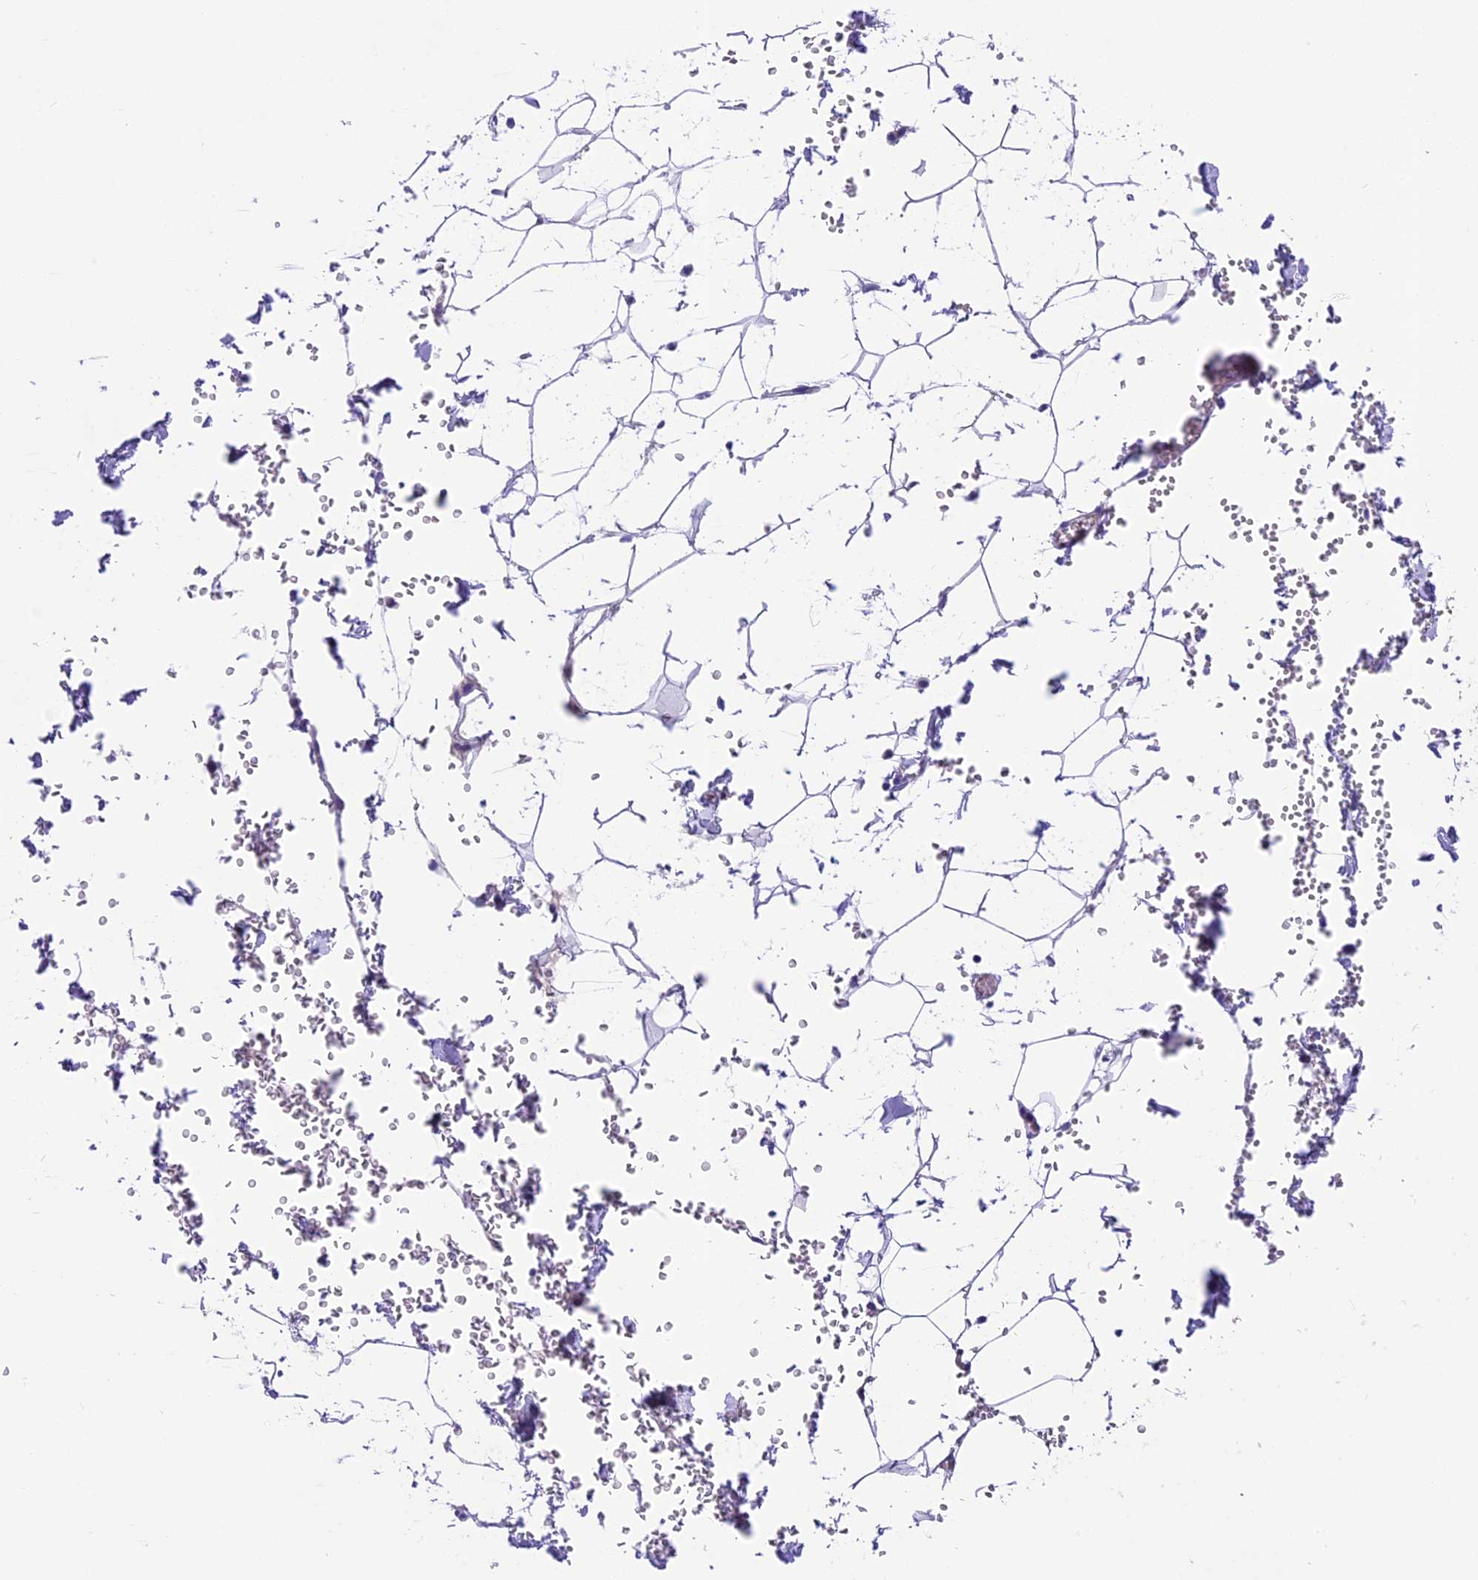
{"staining": {"intensity": "negative", "quantity": "none", "location": "none"}, "tissue": "adipose tissue", "cell_type": "Adipocytes", "image_type": "normal", "snomed": [{"axis": "morphology", "description": "Normal tissue, NOS"}, {"axis": "topography", "description": "Gallbladder"}, {"axis": "topography", "description": "Peripheral nerve tissue"}], "caption": "IHC histopathology image of unremarkable adipose tissue stained for a protein (brown), which displays no staining in adipocytes. (DAB immunohistochemistry (IHC) with hematoxylin counter stain).", "gene": "PRR15", "patient": {"sex": "male", "age": 38}}